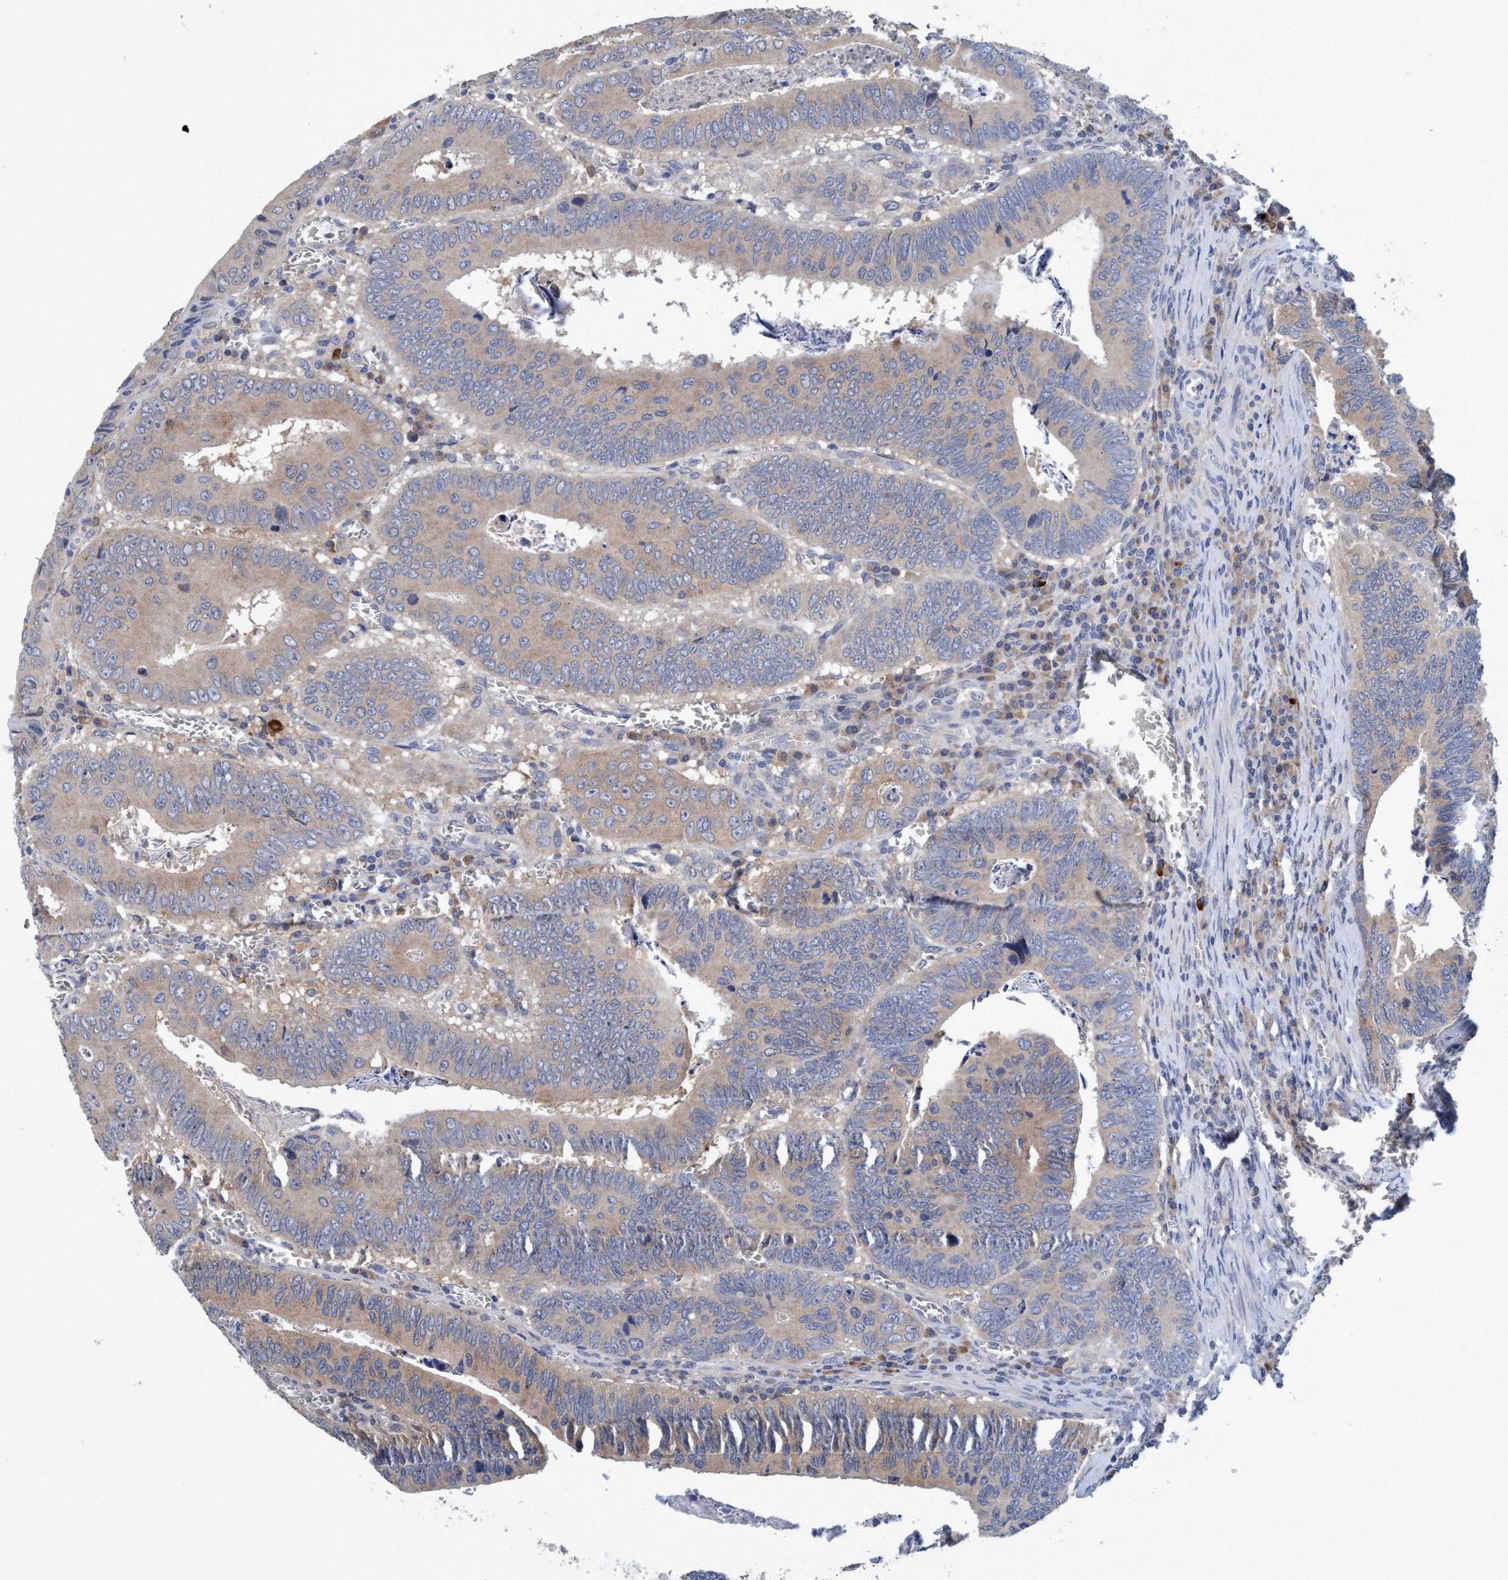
{"staining": {"intensity": "weak", "quantity": ">75%", "location": "cytoplasmic/membranous"}, "tissue": "colorectal cancer", "cell_type": "Tumor cells", "image_type": "cancer", "snomed": [{"axis": "morphology", "description": "Inflammation, NOS"}, {"axis": "morphology", "description": "Adenocarcinoma, NOS"}, {"axis": "topography", "description": "Colon"}], "caption": "Human colorectal adenocarcinoma stained with a brown dye exhibits weak cytoplasmic/membranous positive staining in approximately >75% of tumor cells.", "gene": "CALCOCO2", "patient": {"sex": "male", "age": 72}}